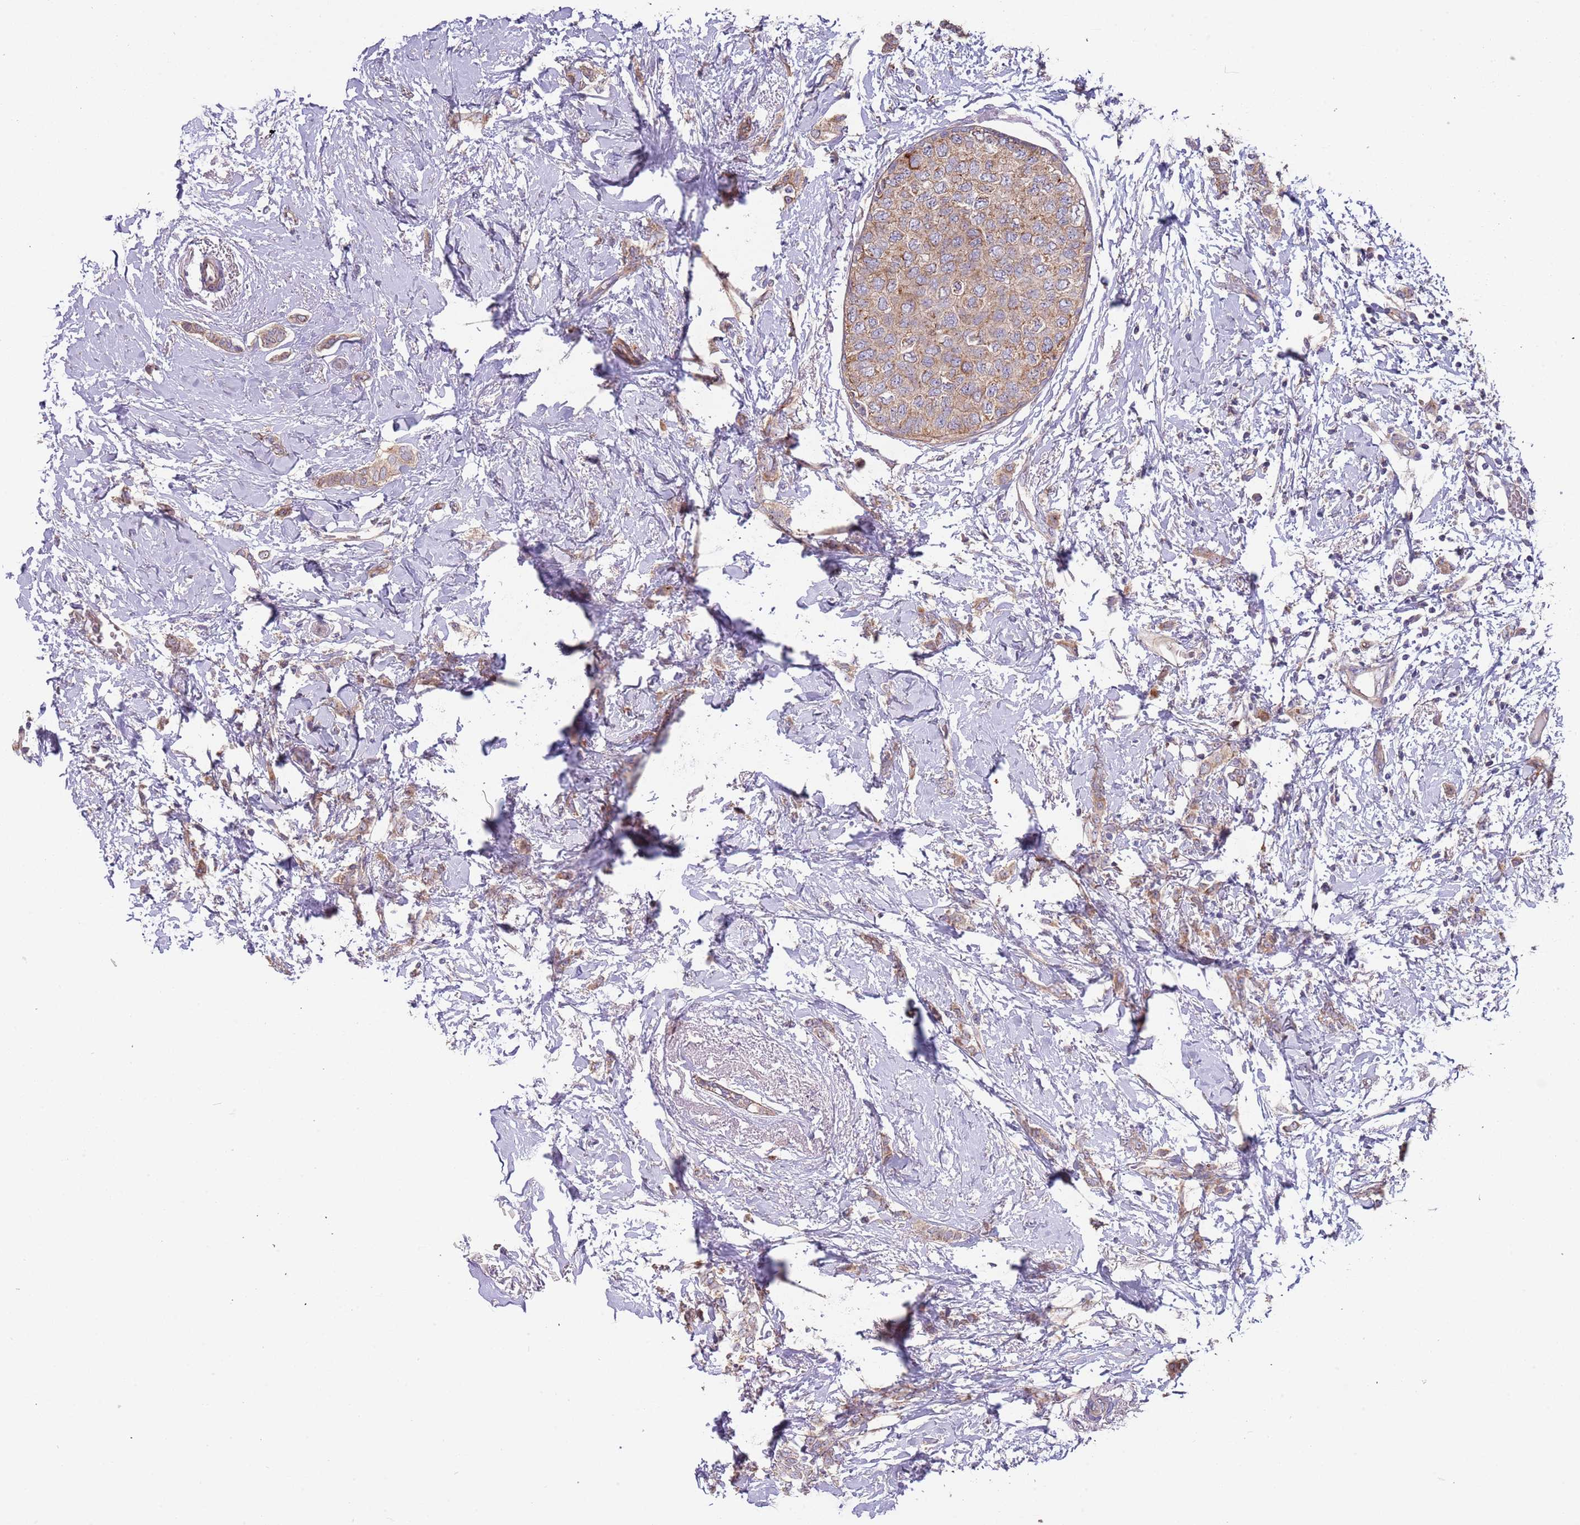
{"staining": {"intensity": "moderate", "quantity": ">75%", "location": "cytoplasmic/membranous"}, "tissue": "breast cancer", "cell_type": "Tumor cells", "image_type": "cancer", "snomed": [{"axis": "morphology", "description": "Duct carcinoma"}, {"axis": "topography", "description": "Breast"}], "caption": "Immunohistochemistry (DAB (3,3'-diaminobenzidine)) staining of breast cancer (infiltrating ductal carcinoma) exhibits moderate cytoplasmic/membranous protein positivity in about >75% of tumor cells. (IHC, brightfield microscopy, high magnification).", "gene": "ABCC10", "patient": {"sex": "female", "age": 72}}